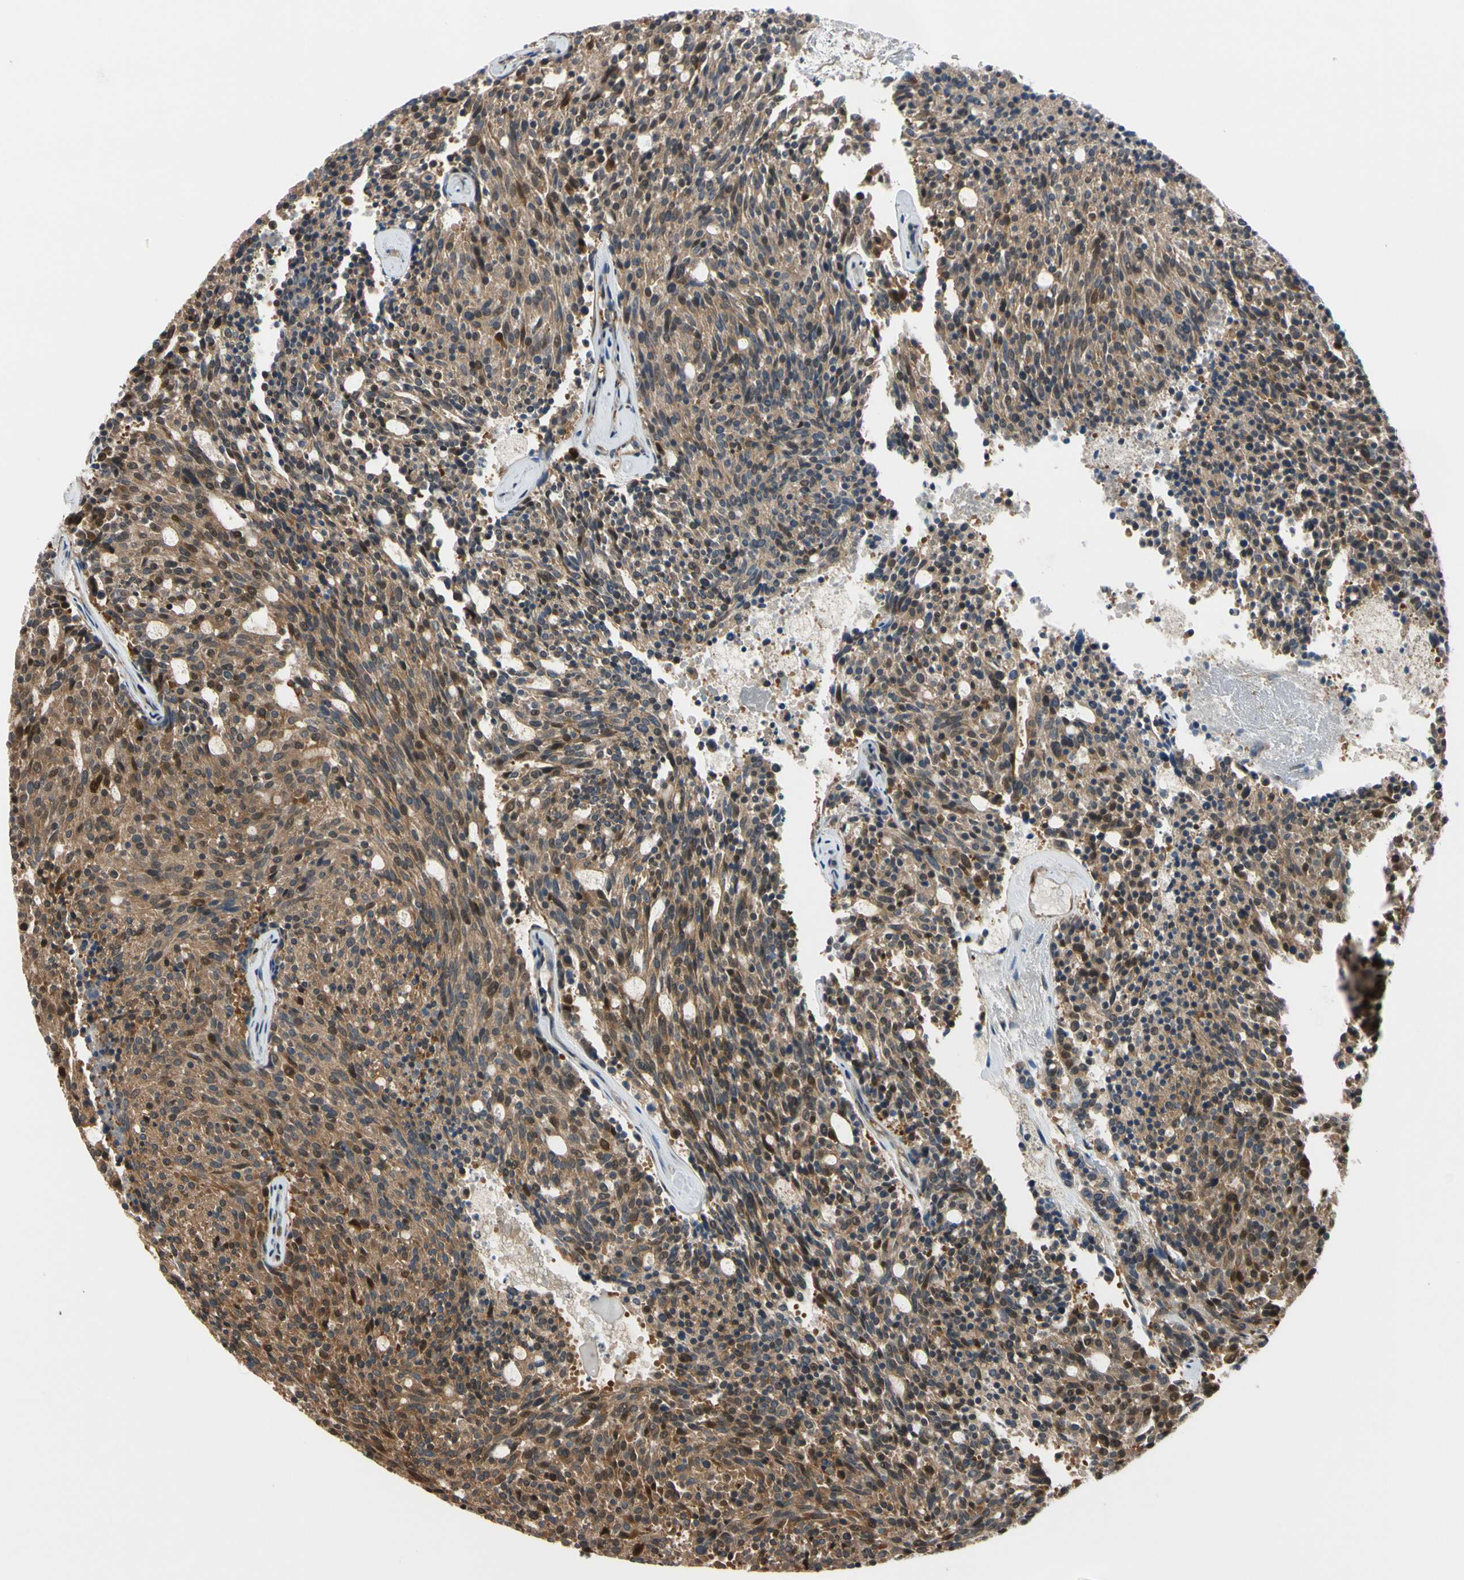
{"staining": {"intensity": "moderate", "quantity": ">75%", "location": "cytoplasmic/membranous,nuclear"}, "tissue": "carcinoid", "cell_type": "Tumor cells", "image_type": "cancer", "snomed": [{"axis": "morphology", "description": "Carcinoid, malignant, NOS"}, {"axis": "topography", "description": "Pancreas"}], "caption": "Immunohistochemical staining of human carcinoid (malignant) demonstrates moderate cytoplasmic/membranous and nuclear protein expression in approximately >75% of tumor cells. The staining was performed using DAB (3,3'-diaminobenzidine) to visualize the protein expression in brown, while the nuclei were stained in blue with hematoxylin (Magnification: 20x).", "gene": "RASGRF1", "patient": {"sex": "female", "age": 54}}